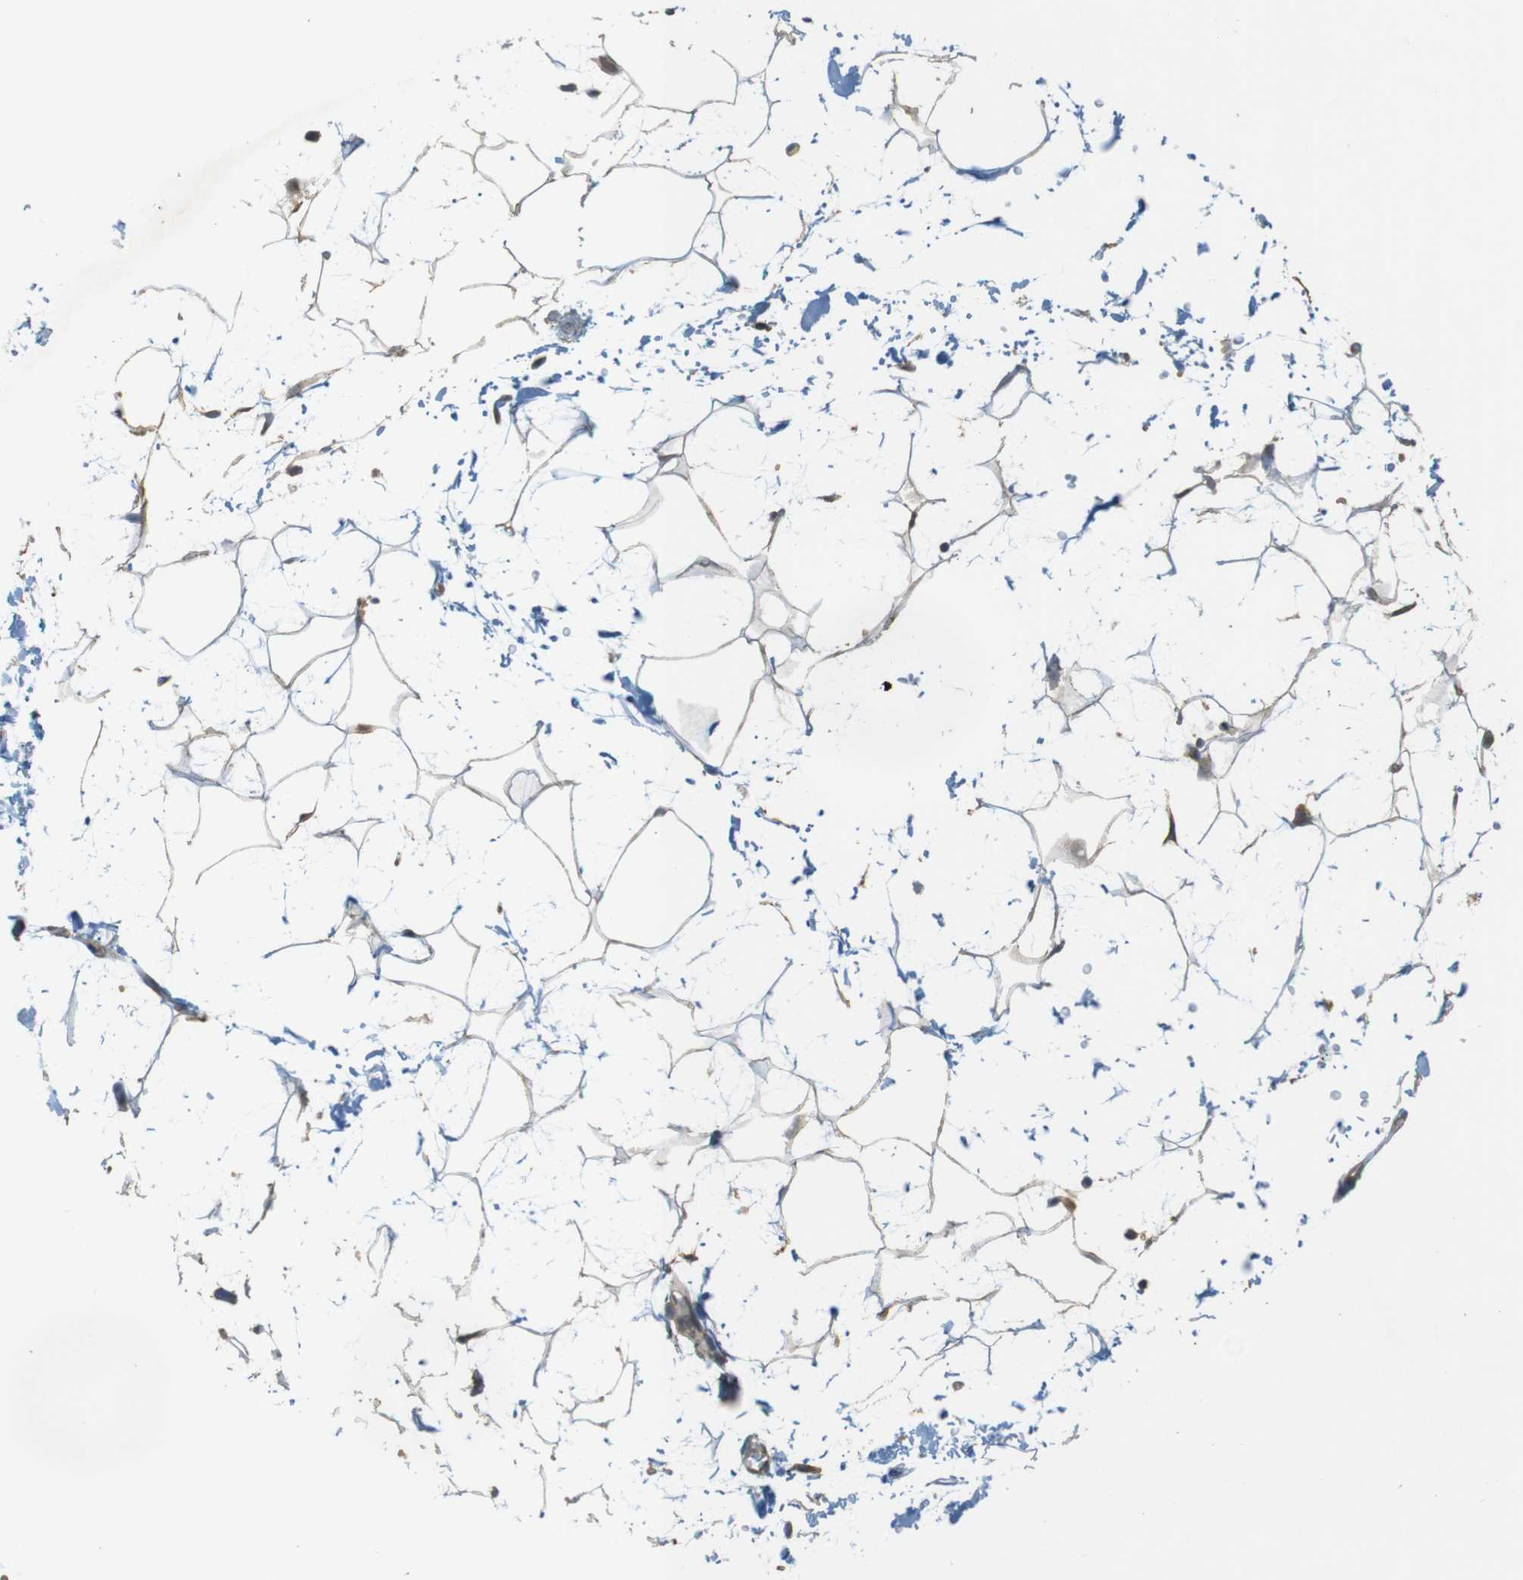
{"staining": {"intensity": "moderate", "quantity": ">75%", "location": "cytoplasmic/membranous"}, "tissue": "adipose tissue", "cell_type": "Adipocytes", "image_type": "normal", "snomed": [{"axis": "morphology", "description": "Normal tissue, NOS"}, {"axis": "topography", "description": "Soft tissue"}], "caption": "Approximately >75% of adipocytes in unremarkable adipose tissue demonstrate moderate cytoplasmic/membranous protein expression as visualized by brown immunohistochemical staining.", "gene": "ZDHHC20", "patient": {"sex": "male", "age": 72}}